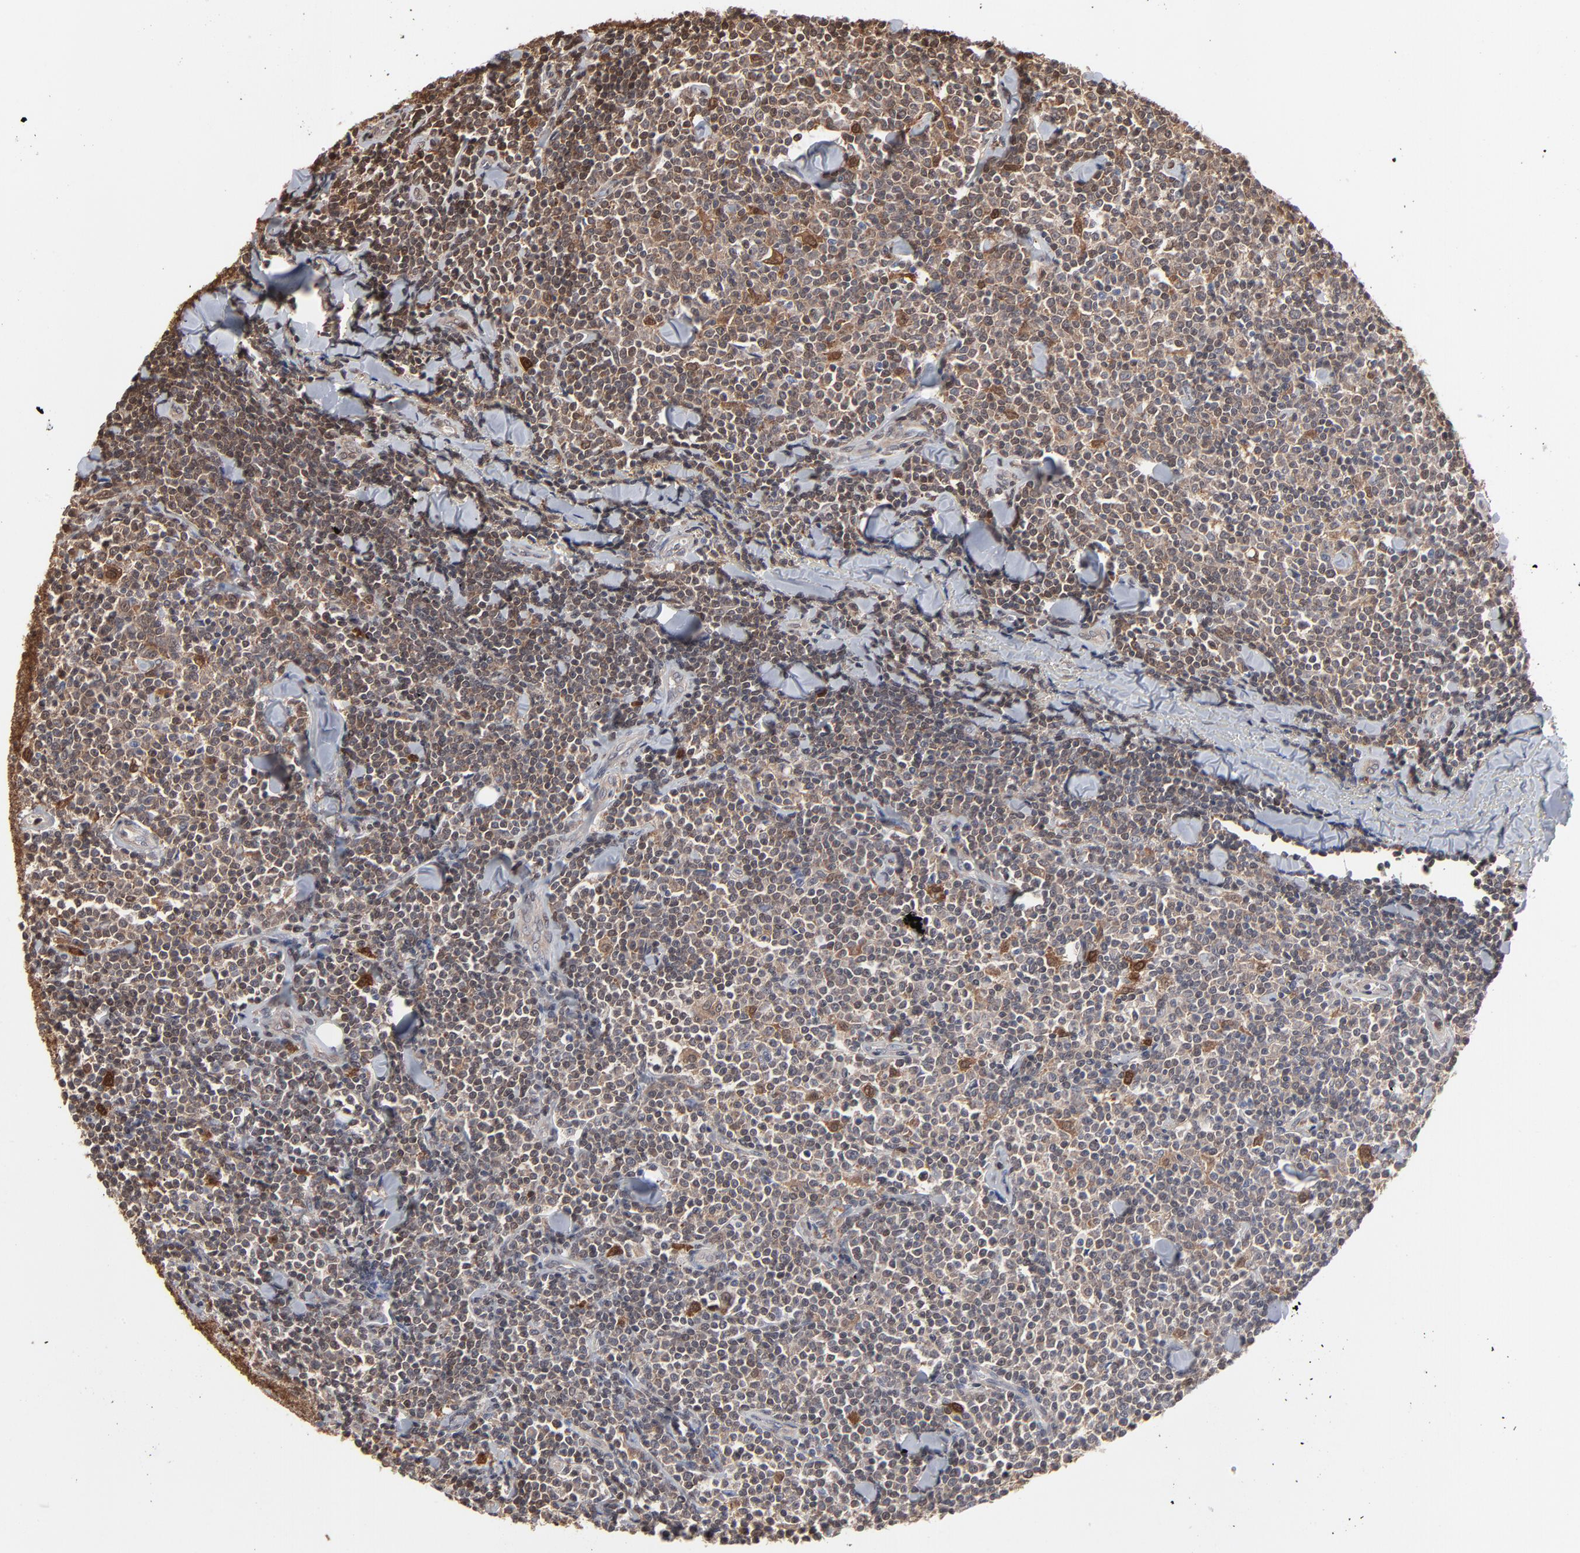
{"staining": {"intensity": "weak", "quantity": ">75%", "location": "cytoplasmic/membranous"}, "tissue": "lymphoma", "cell_type": "Tumor cells", "image_type": "cancer", "snomed": [{"axis": "morphology", "description": "Malignant lymphoma, non-Hodgkin's type, Low grade"}, {"axis": "topography", "description": "Soft tissue"}], "caption": "Immunohistochemical staining of lymphoma shows weak cytoplasmic/membranous protein positivity in approximately >75% of tumor cells.", "gene": "MAP2K1", "patient": {"sex": "male", "age": 92}}